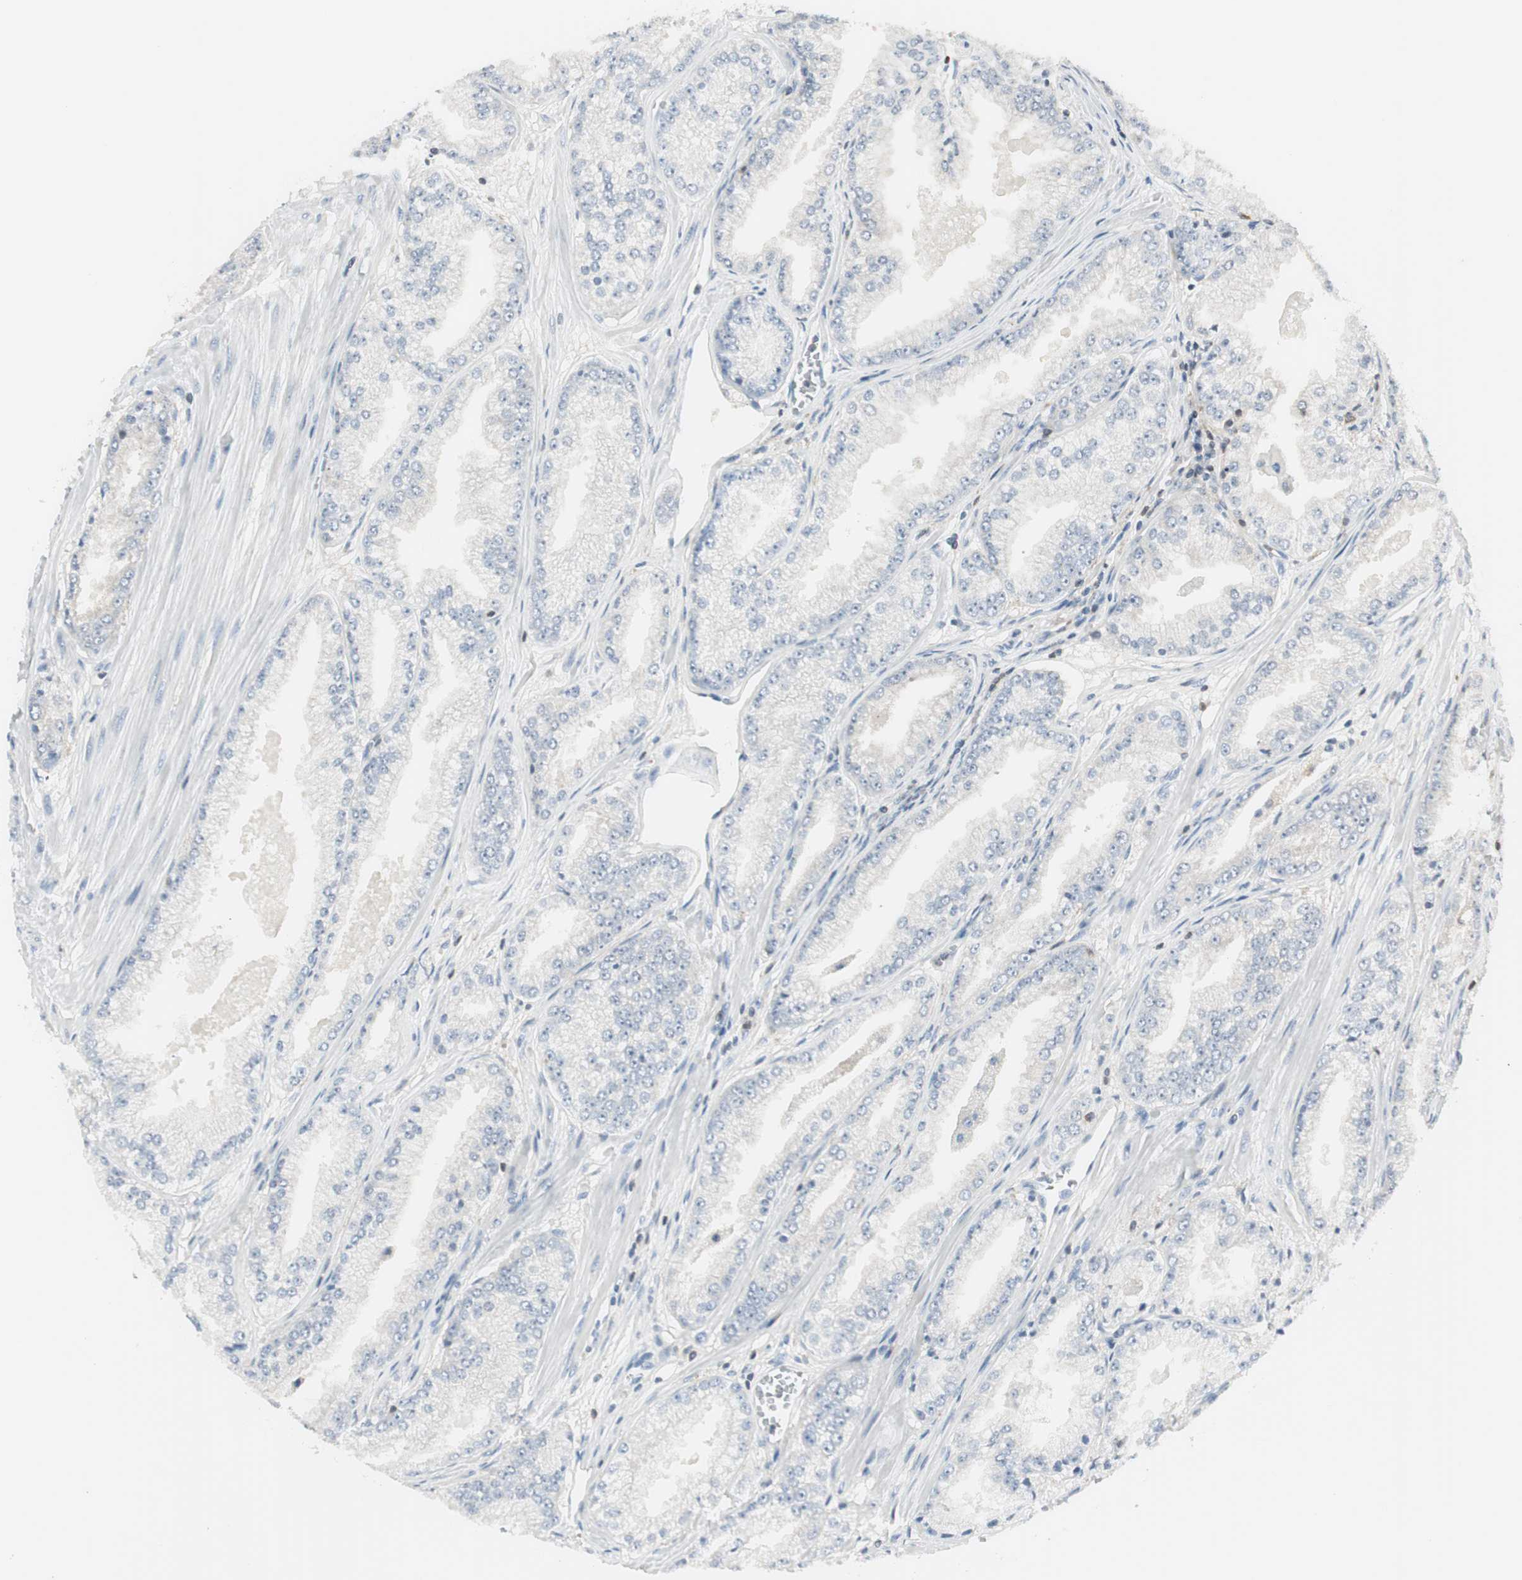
{"staining": {"intensity": "negative", "quantity": "none", "location": "none"}, "tissue": "prostate cancer", "cell_type": "Tumor cells", "image_type": "cancer", "snomed": [{"axis": "morphology", "description": "Adenocarcinoma, High grade"}, {"axis": "topography", "description": "Prostate"}], "caption": "Protein analysis of prostate high-grade adenocarcinoma displays no significant staining in tumor cells.", "gene": "SLC9A3R1", "patient": {"sex": "male", "age": 61}}